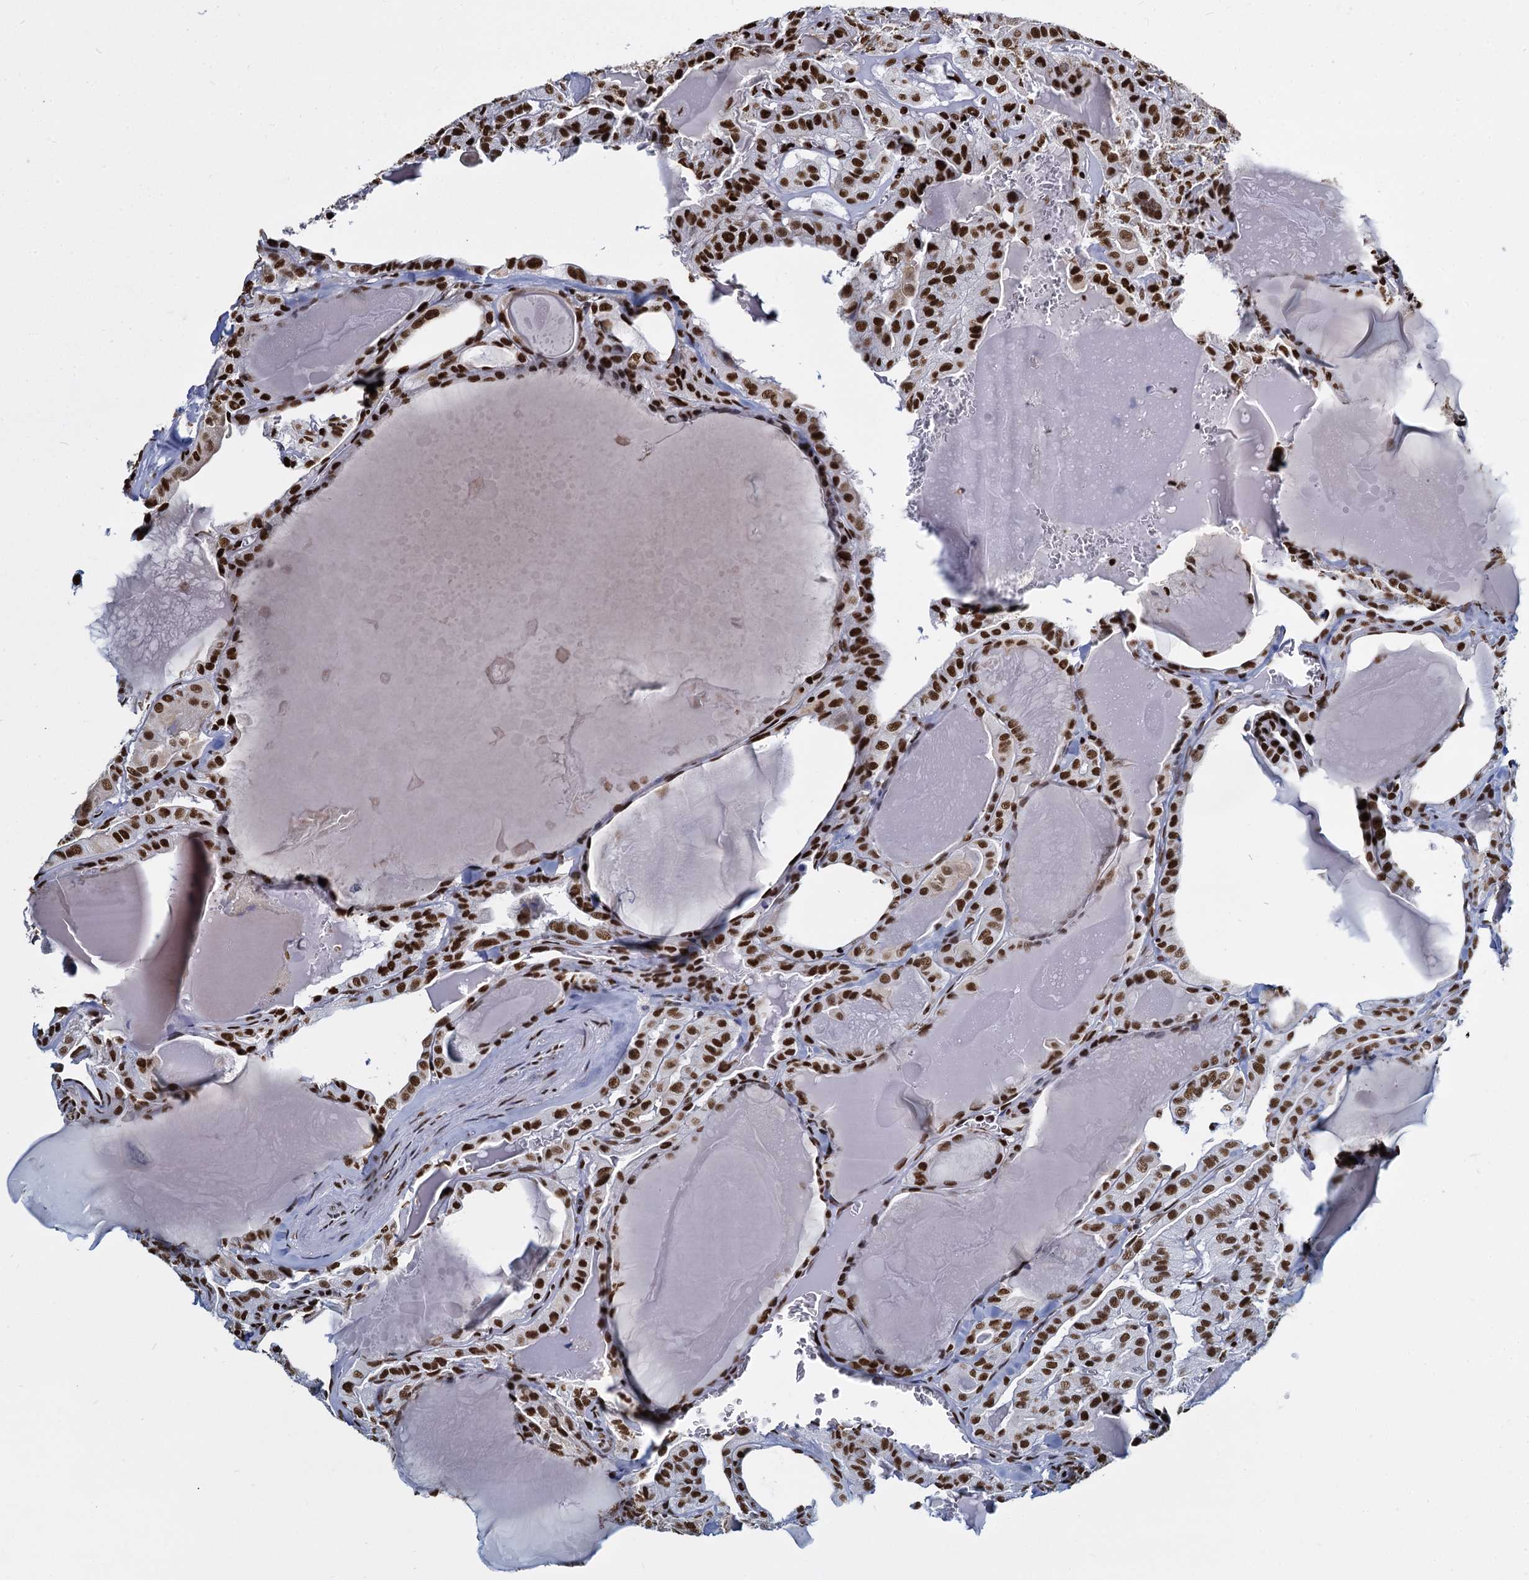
{"staining": {"intensity": "strong", "quantity": ">75%", "location": "nuclear"}, "tissue": "thyroid cancer", "cell_type": "Tumor cells", "image_type": "cancer", "snomed": [{"axis": "morphology", "description": "Papillary adenocarcinoma, NOS"}, {"axis": "topography", "description": "Thyroid gland"}], "caption": "Tumor cells exhibit high levels of strong nuclear staining in about >75% of cells in thyroid cancer. The protein is shown in brown color, while the nuclei are stained blue.", "gene": "DCPS", "patient": {"sex": "male", "age": 52}}